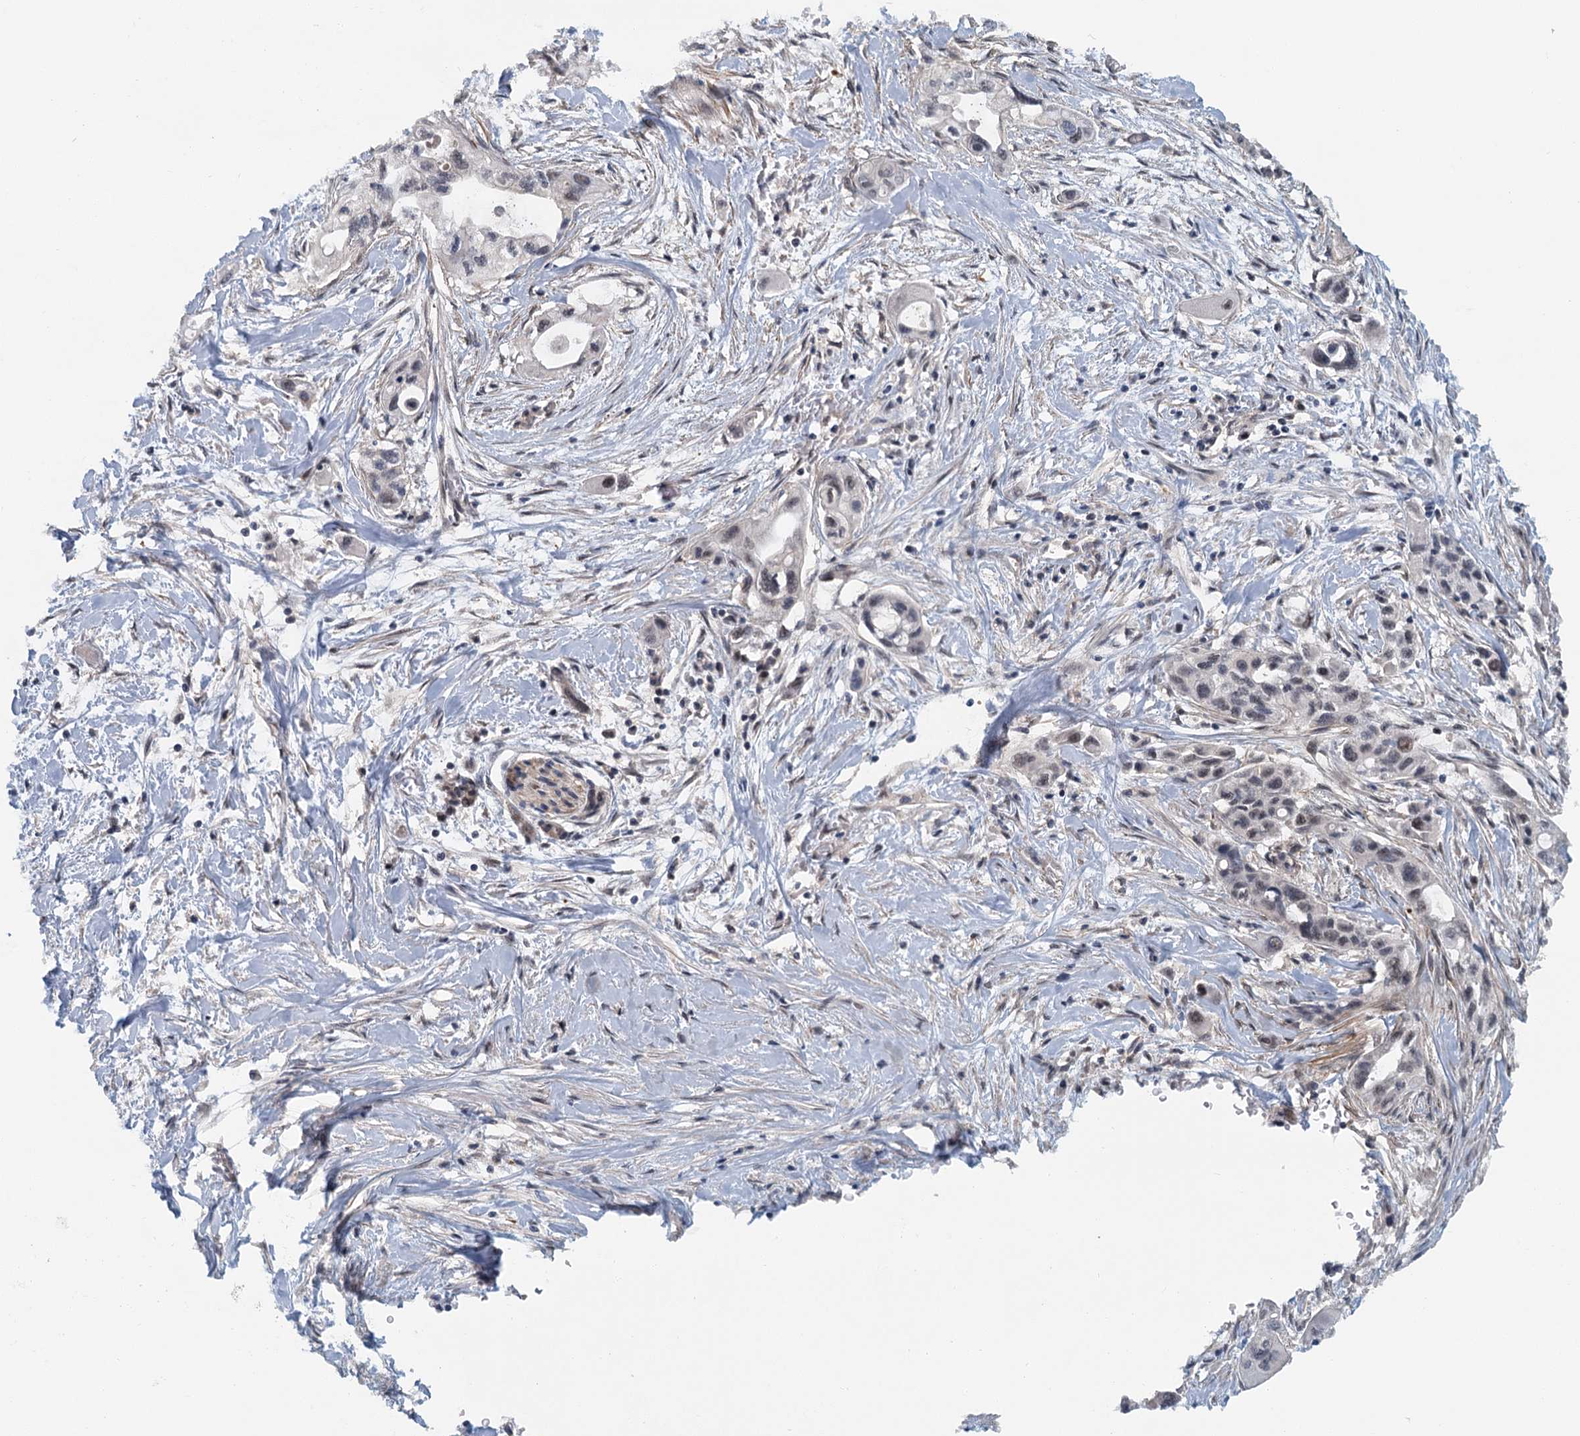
{"staining": {"intensity": "weak", "quantity": "<25%", "location": "nuclear"}, "tissue": "pancreatic cancer", "cell_type": "Tumor cells", "image_type": "cancer", "snomed": [{"axis": "morphology", "description": "Adenocarcinoma, NOS"}, {"axis": "topography", "description": "Pancreas"}], "caption": "Adenocarcinoma (pancreatic) was stained to show a protein in brown. There is no significant expression in tumor cells.", "gene": "TAS2R42", "patient": {"sex": "male", "age": 75}}